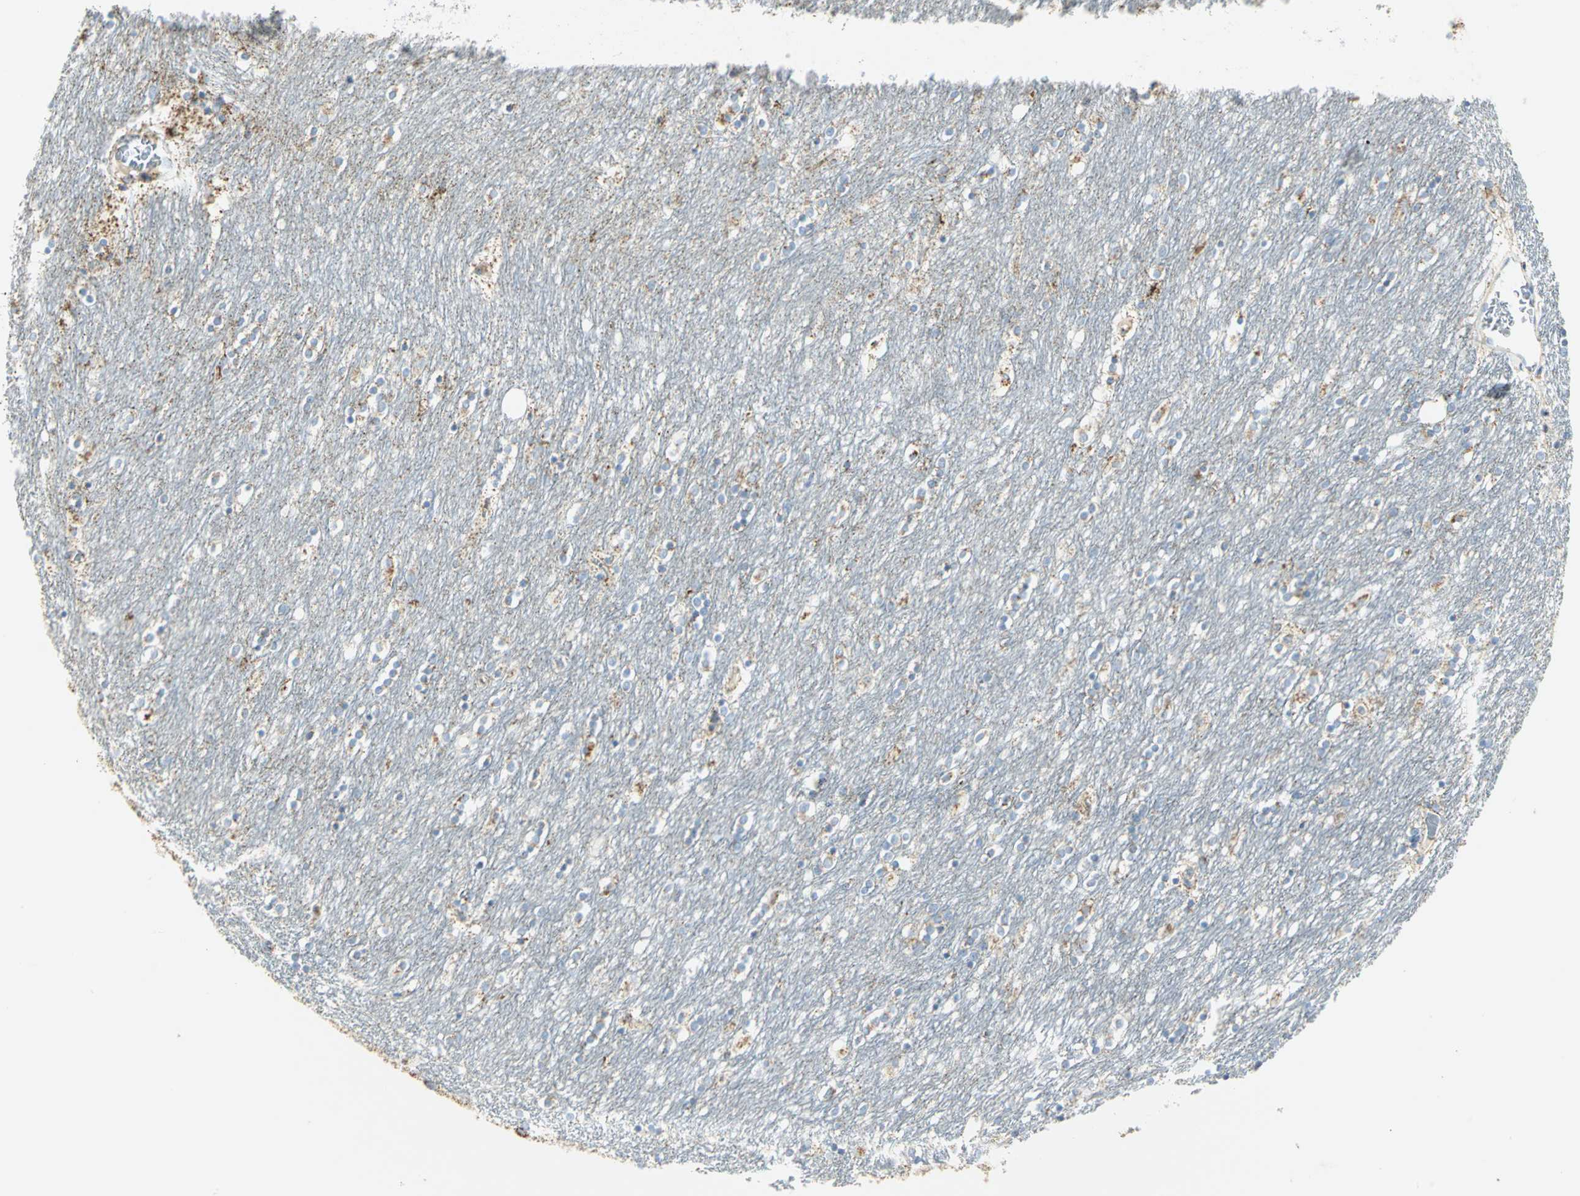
{"staining": {"intensity": "moderate", "quantity": "<25%", "location": "cytoplasmic/membranous"}, "tissue": "caudate", "cell_type": "Glial cells", "image_type": "normal", "snomed": [{"axis": "morphology", "description": "Normal tissue, NOS"}, {"axis": "topography", "description": "Lateral ventricle wall"}], "caption": "DAB (3,3'-diaminobenzidine) immunohistochemical staining of normal human caudate shows moderate cytoplasmic/membranous protein expression in about <25% of glial cells.", "gene": "NTRK1", "patient": {"sex": "female", "age": 54}}